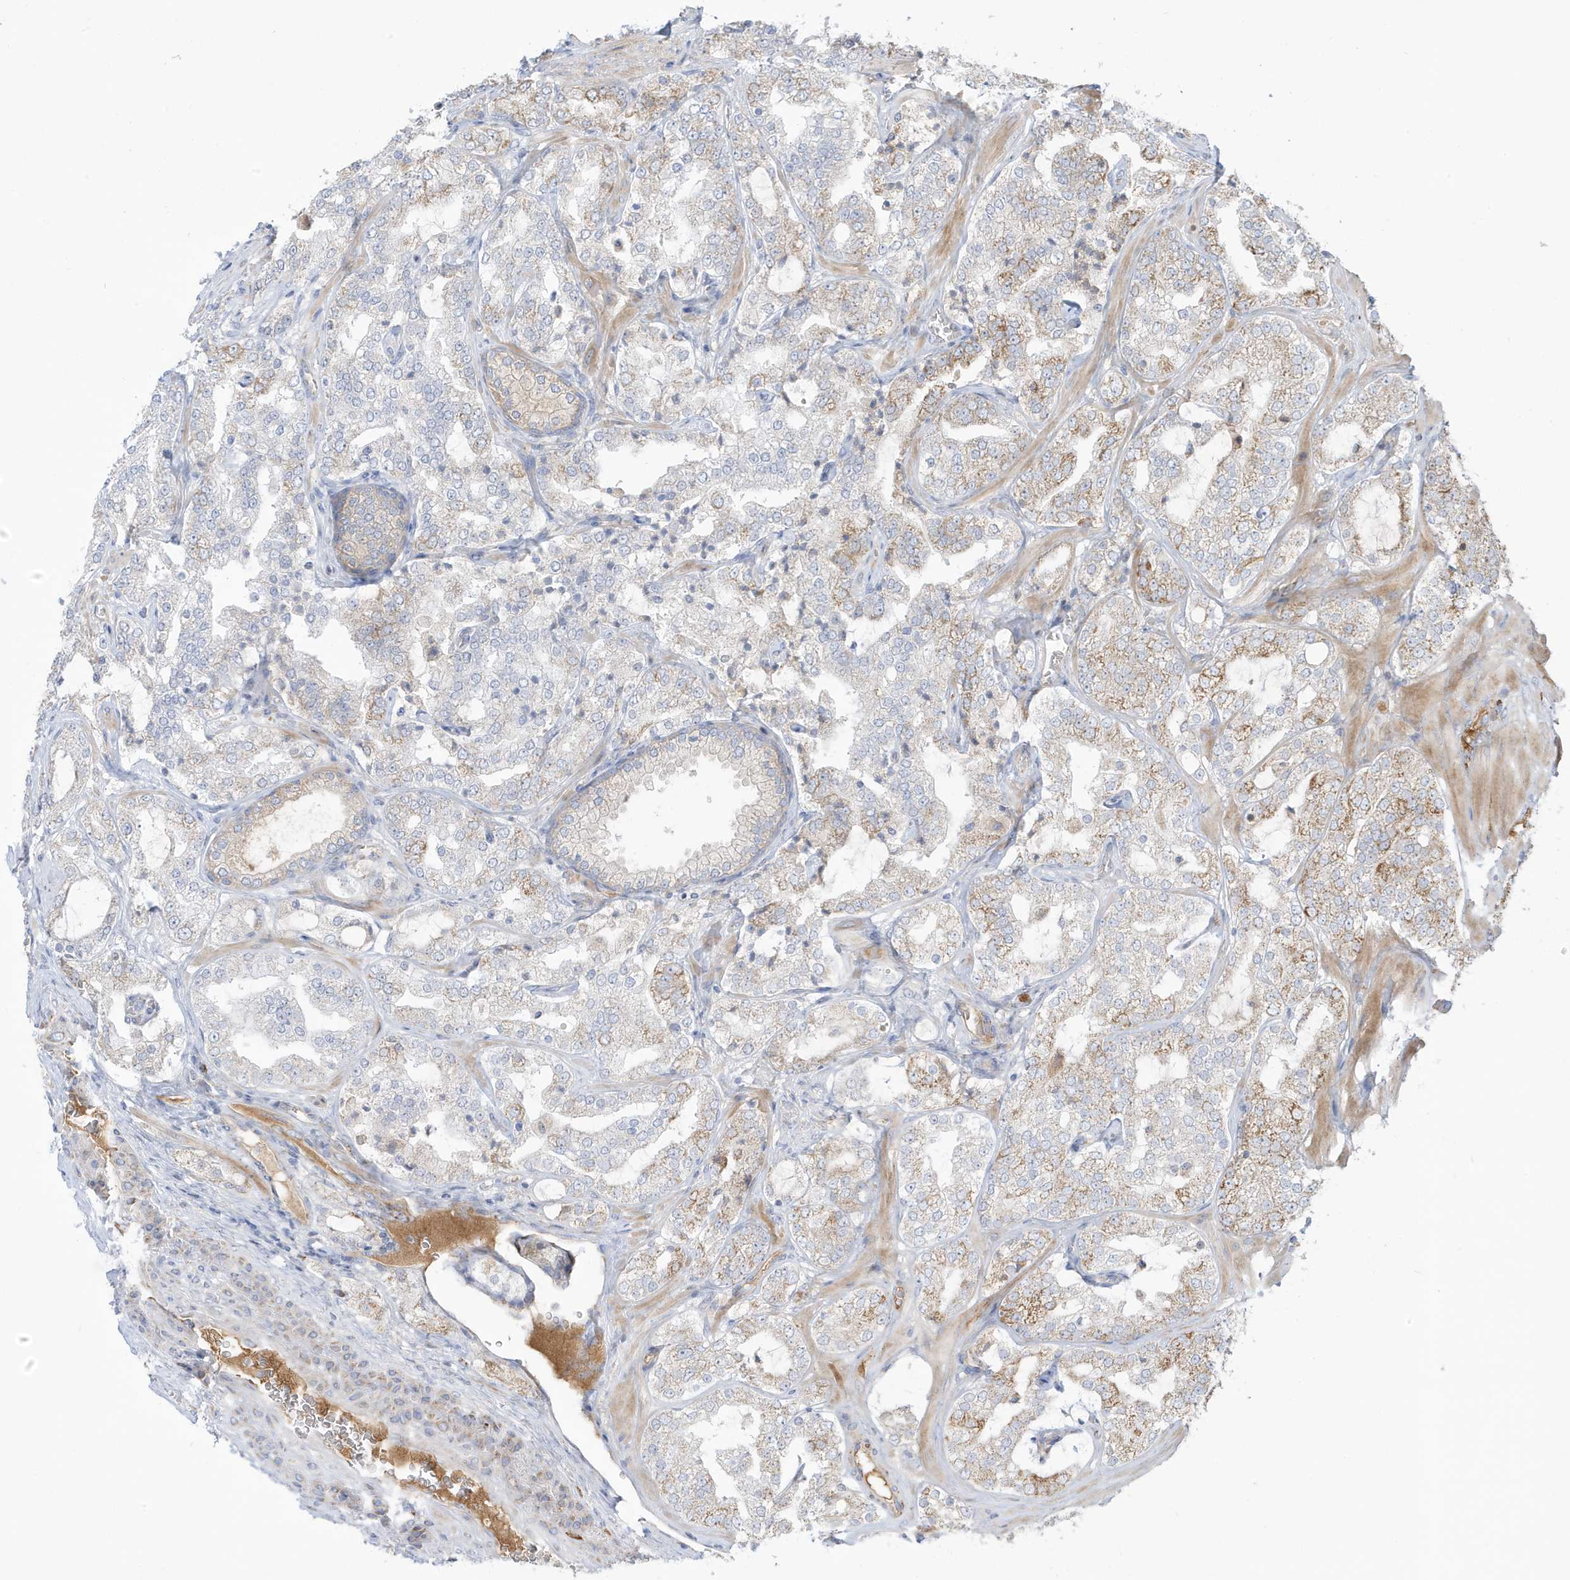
{"staining": {"intensity": "weak", "quantity": "25%-75%", "location": "cytoplasmic/membranous"}, "tissue": "prostate cancer", "cell_type": "Tumor cells", "image_type": "cancer", "snomed": [{"axis": "morphology", "description": "Adenocarcinoma, High grade"}, {"axis": "topography", "description": "Prostate"}], "caption": "Immunohistochemistry (IHC) staining of prostate high-grade adenocarcinoma, which exhibits low levels of weak cytoplasmic/membranous staining in about 25%-75% of tumor cells indicating weak cytoplasmic/membranous protein expression. The staining was performed using DAB (brown) for protein detection and nuclei were counterstained in hematoxylin (blue).", "gene": "IFT57", "patient": {"sex": "male", "age": 64}}